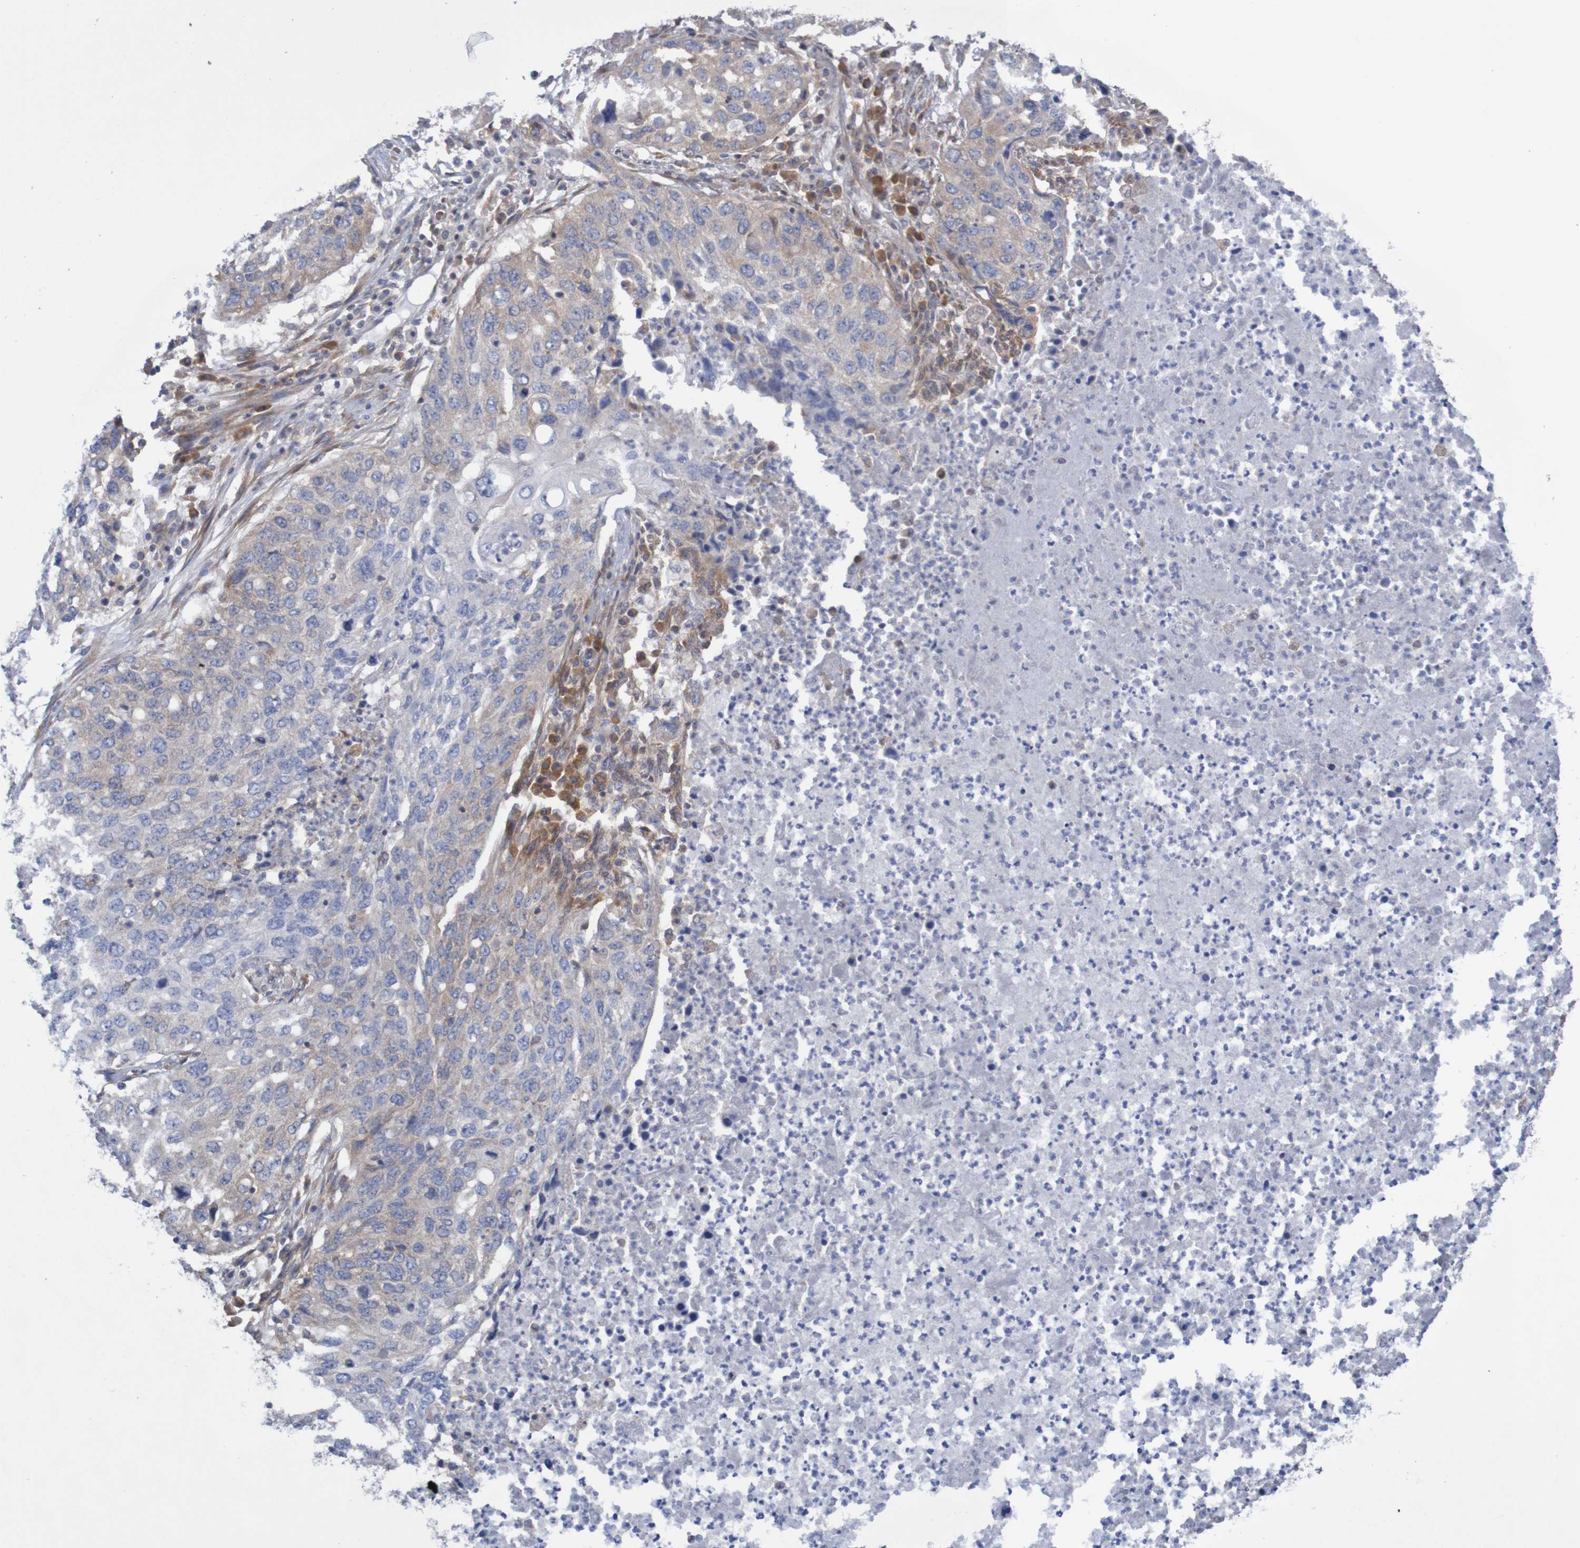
{"staining": {"intensity": "weak", "quantity": "<25%", "location": "cytoplasmic/membranous"}, "tissue": "lung cancer", "cell_type": "Tumor cells", "image_type": "cancer", "snomed": [{"axis": "morphology", "description": "Squamous cell carcinoma, NOS"}, {"axis": "topography", "description": "Lung"}], "caption": "There is no significant positivity in tumor cells of lung squamous cell carcinoma.", "gene": "LRRC47", "patient": {"sex": "female", "age": 63}}